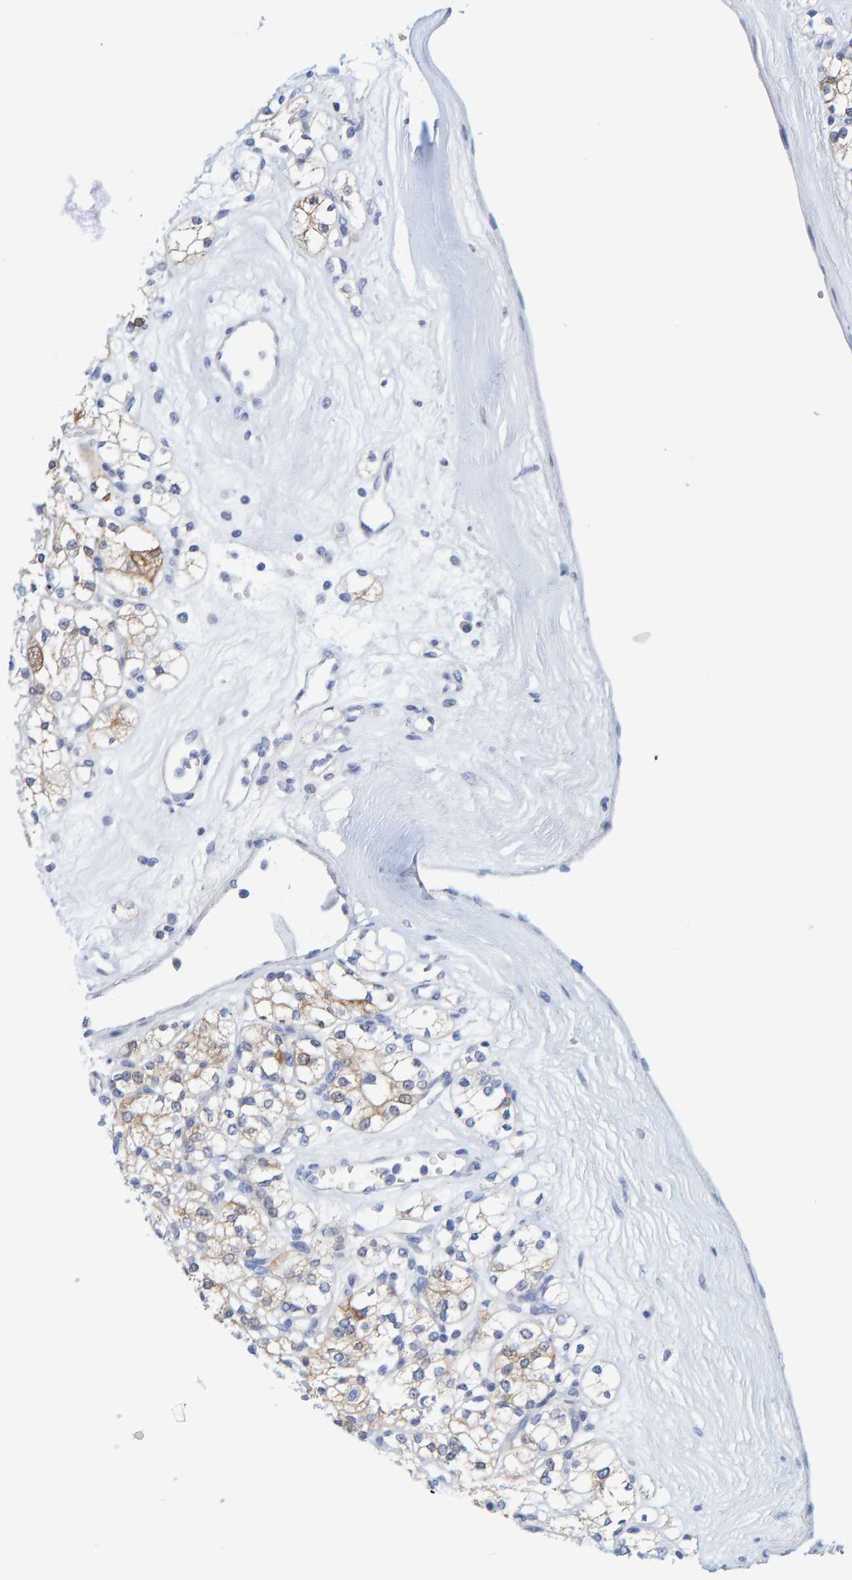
{"staining": {"intensity": "moderate", "quantity": "25%-75%", "location": "cytoplasmic/membranous"}, "tissue": "renal cancer", "cell_type": "Tumor cells", "image_type": "cancer", "snomed": [{"axis": "morphology", "description": "Adenocarcinoma, NOS"}, {"axis": "topography", "description": "Kidney"}], "caption": "Protein staining by immunohistochemistry demonstrates moderate cytoplasmic/membranous staining in about 25%-75% of tumor cells in renal cancer (adenocarcinoma). (DAB (3,3'-diaminobenzidine) = brown stain, brightfield microscopy at high magnification).", "gene": "KLHL11", "patient": {"sex": "male", "age": 77}}